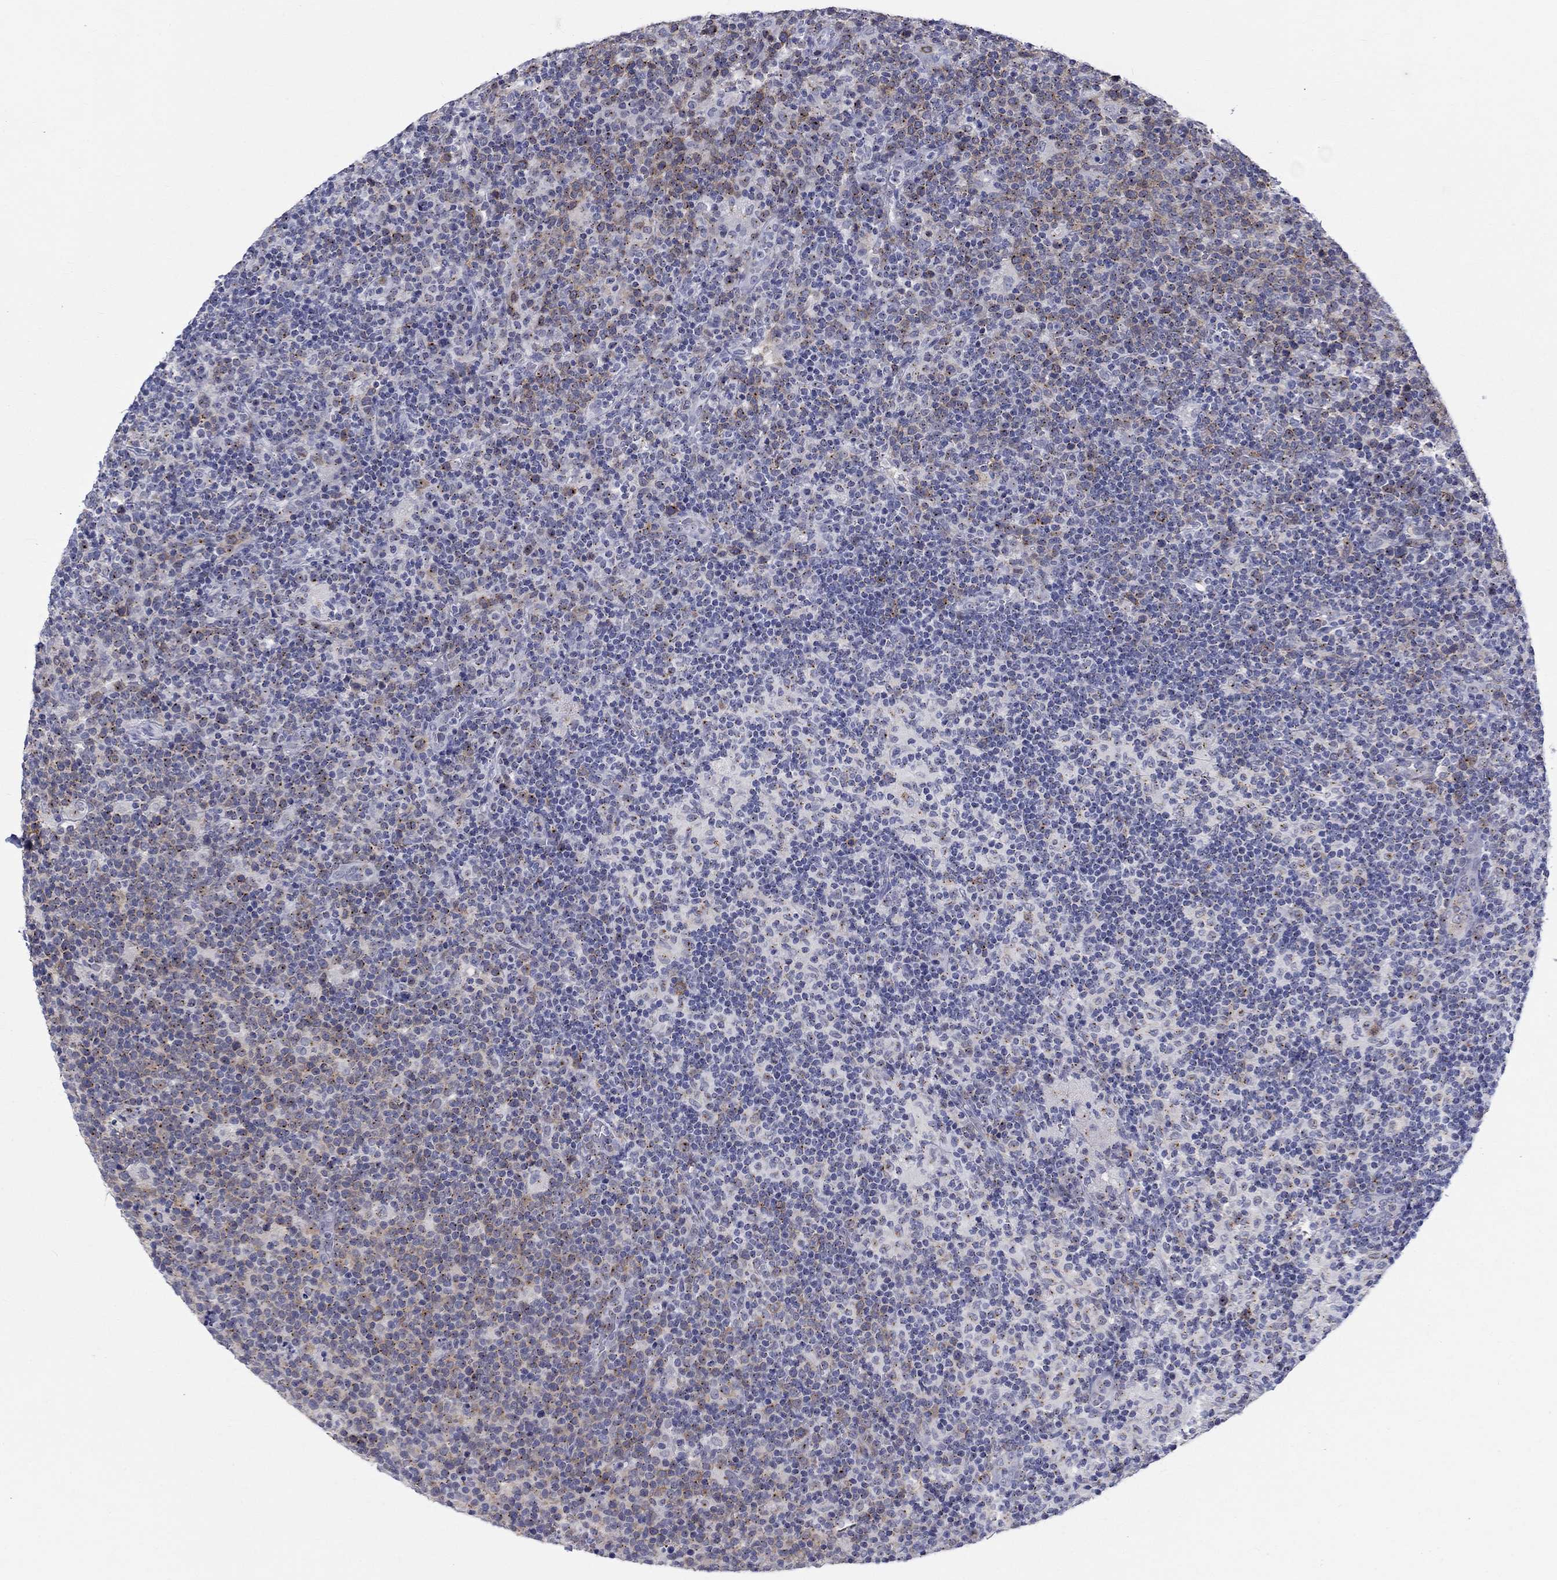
{"staining": {"intensity": "weak", "quantity": ">75%", "location": "cytoplasmic/membranous"}, "tissue": "lymphoma", "cell_type": "Tumor cells", "image_type": "cancer", "snomed": [{"axis": "morphology", "description": "Malignant lymphoma, non-Hodgkin's type, High grade"}, {"axis": "topography", "description": "Lymph node"}], "caption": "High-magnification brightfield microscopy of lymphoma stained with DAB (brown) and counterstained with hematoxylin (blue). tumor cells exhibit weak cytoplasmic/membranous staining is seen in approximately>75% of cells.", "gene": "CEP43", "patient": {"sex": "male", "age": 61}}